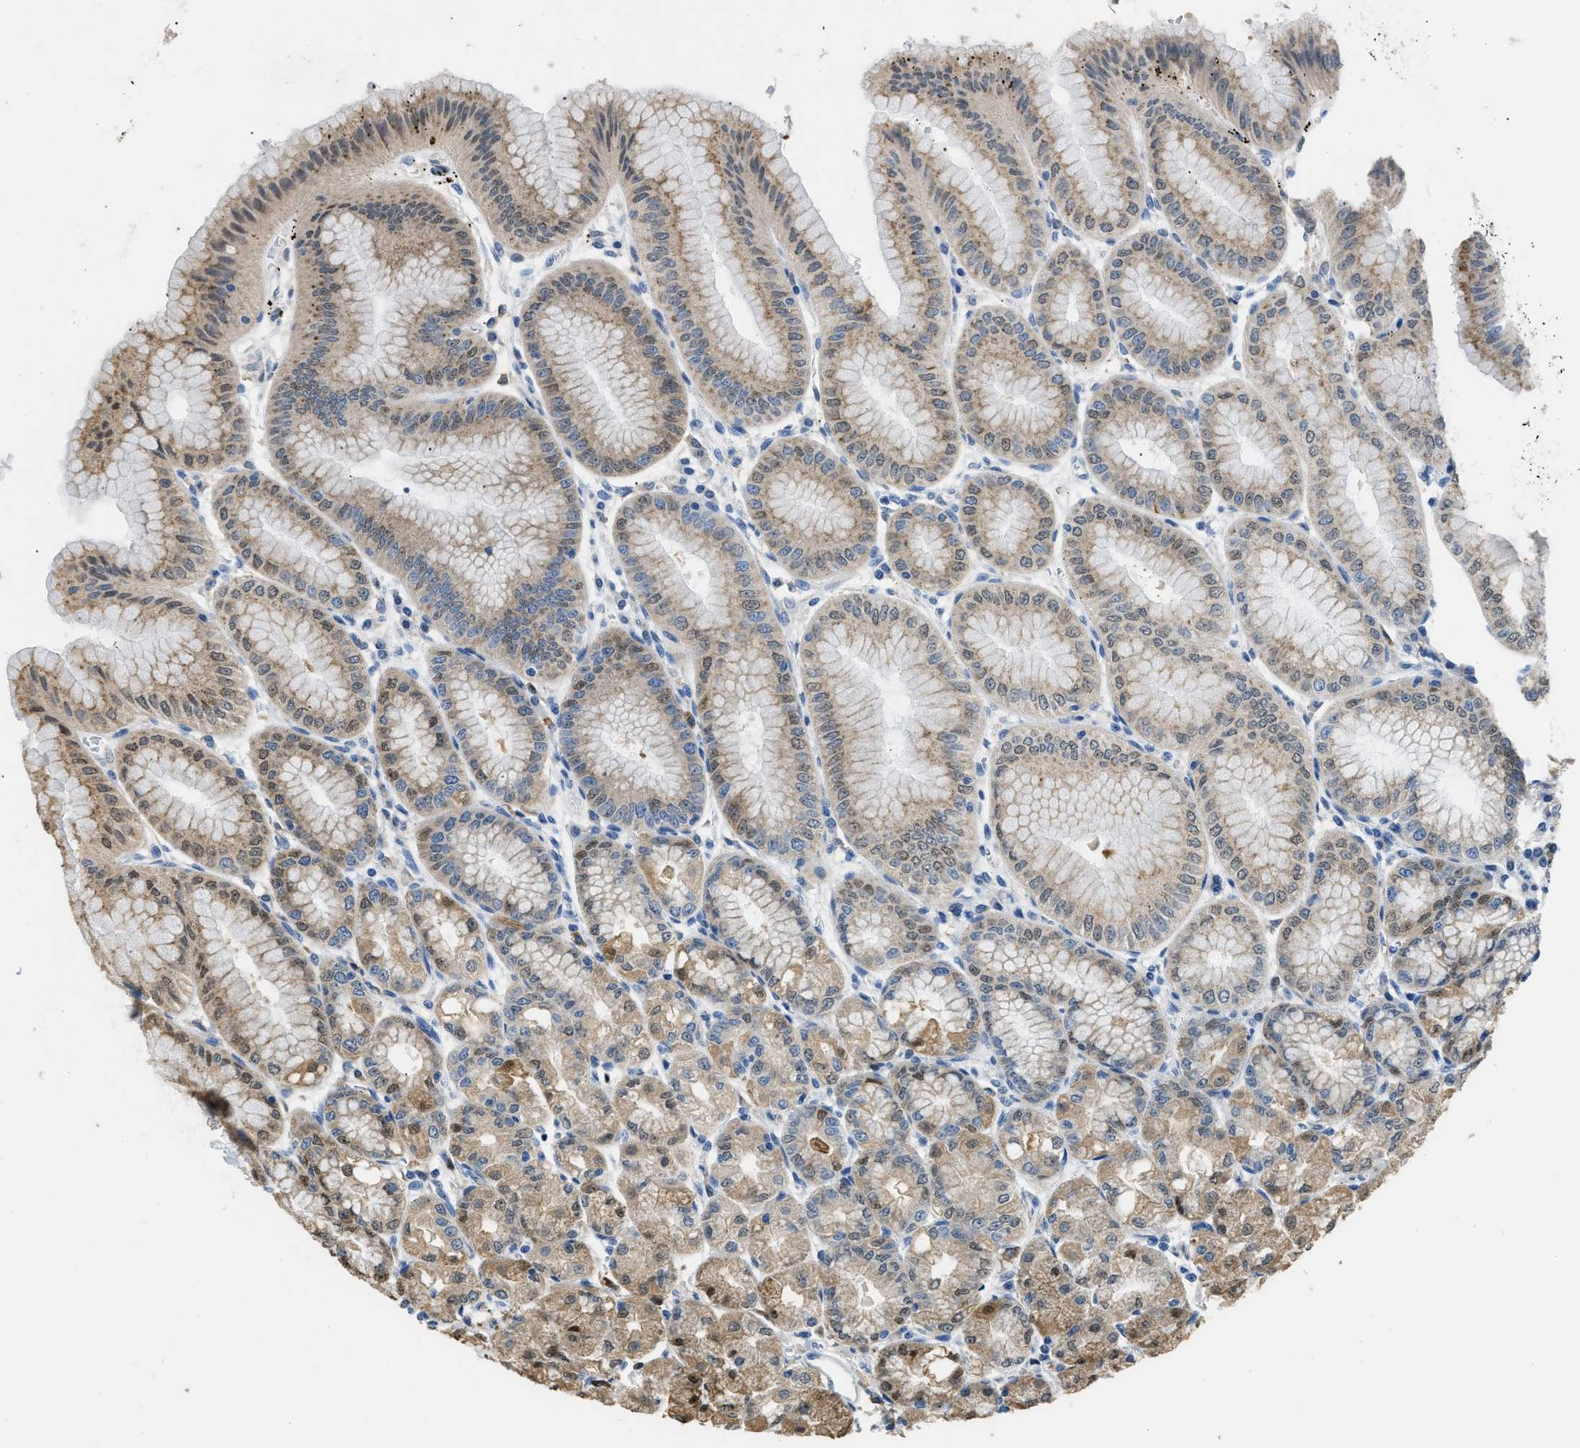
{"staining": {"intensity": "weak", "quantity": ">75%", "location": "cytoplasmic/membranous"}, "tissue": "stomach", "cell_type": "Glandular cells", "image_type": "normal", "snomed": [{"axis": "morphology", "description": "Normal tissue, NOS"}, {"axis": "topography", "description": "Stomach, lower"}], "caption": "High-magnification brightfield microscopy of benign stomach stained with DAB (brown) and counterstained with hematoxylin (blue). glandular cells exhibit weak cytoplasmic/membranous expression is identified in approximately>75% of cells.", "gene": "TOMM34", "patient": {"sex": "male", "age": 71}}